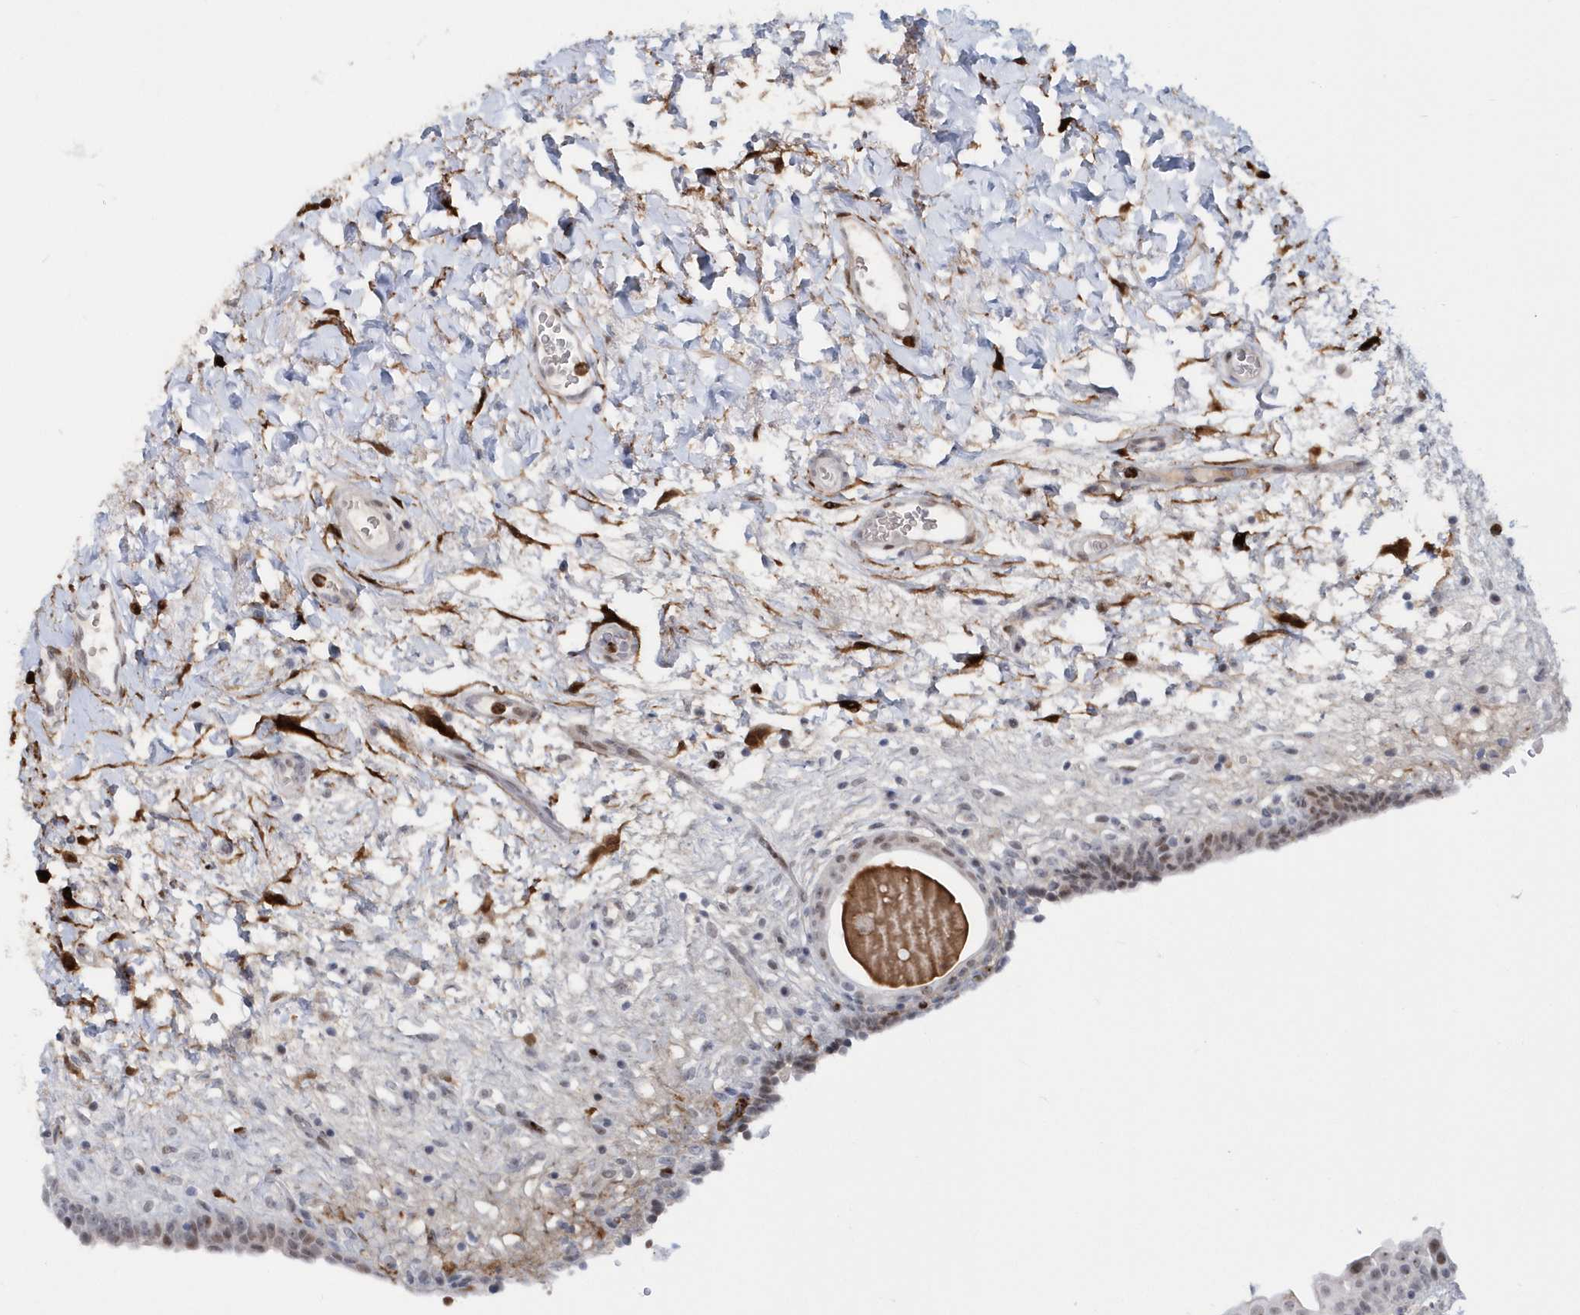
{"staining": {"intensity": "moderate", "quantity": "25%-75%", "location": "nuclear"}, "tissue": "urinary bladder", "cell_type": "Urothelial cells", "image_type": "normal", "snomed": [{"axis": "morphology", "description": "Normal tissue, NOS"}, {"axis": "topography", "description": "Urinary bladder"}], "caption": "Urinary bladder stained with a protein marker exhibits moderate staining in urothelial cells.", "gene": "ASCL4", "patient": {"sex": "male", "age": 83}}